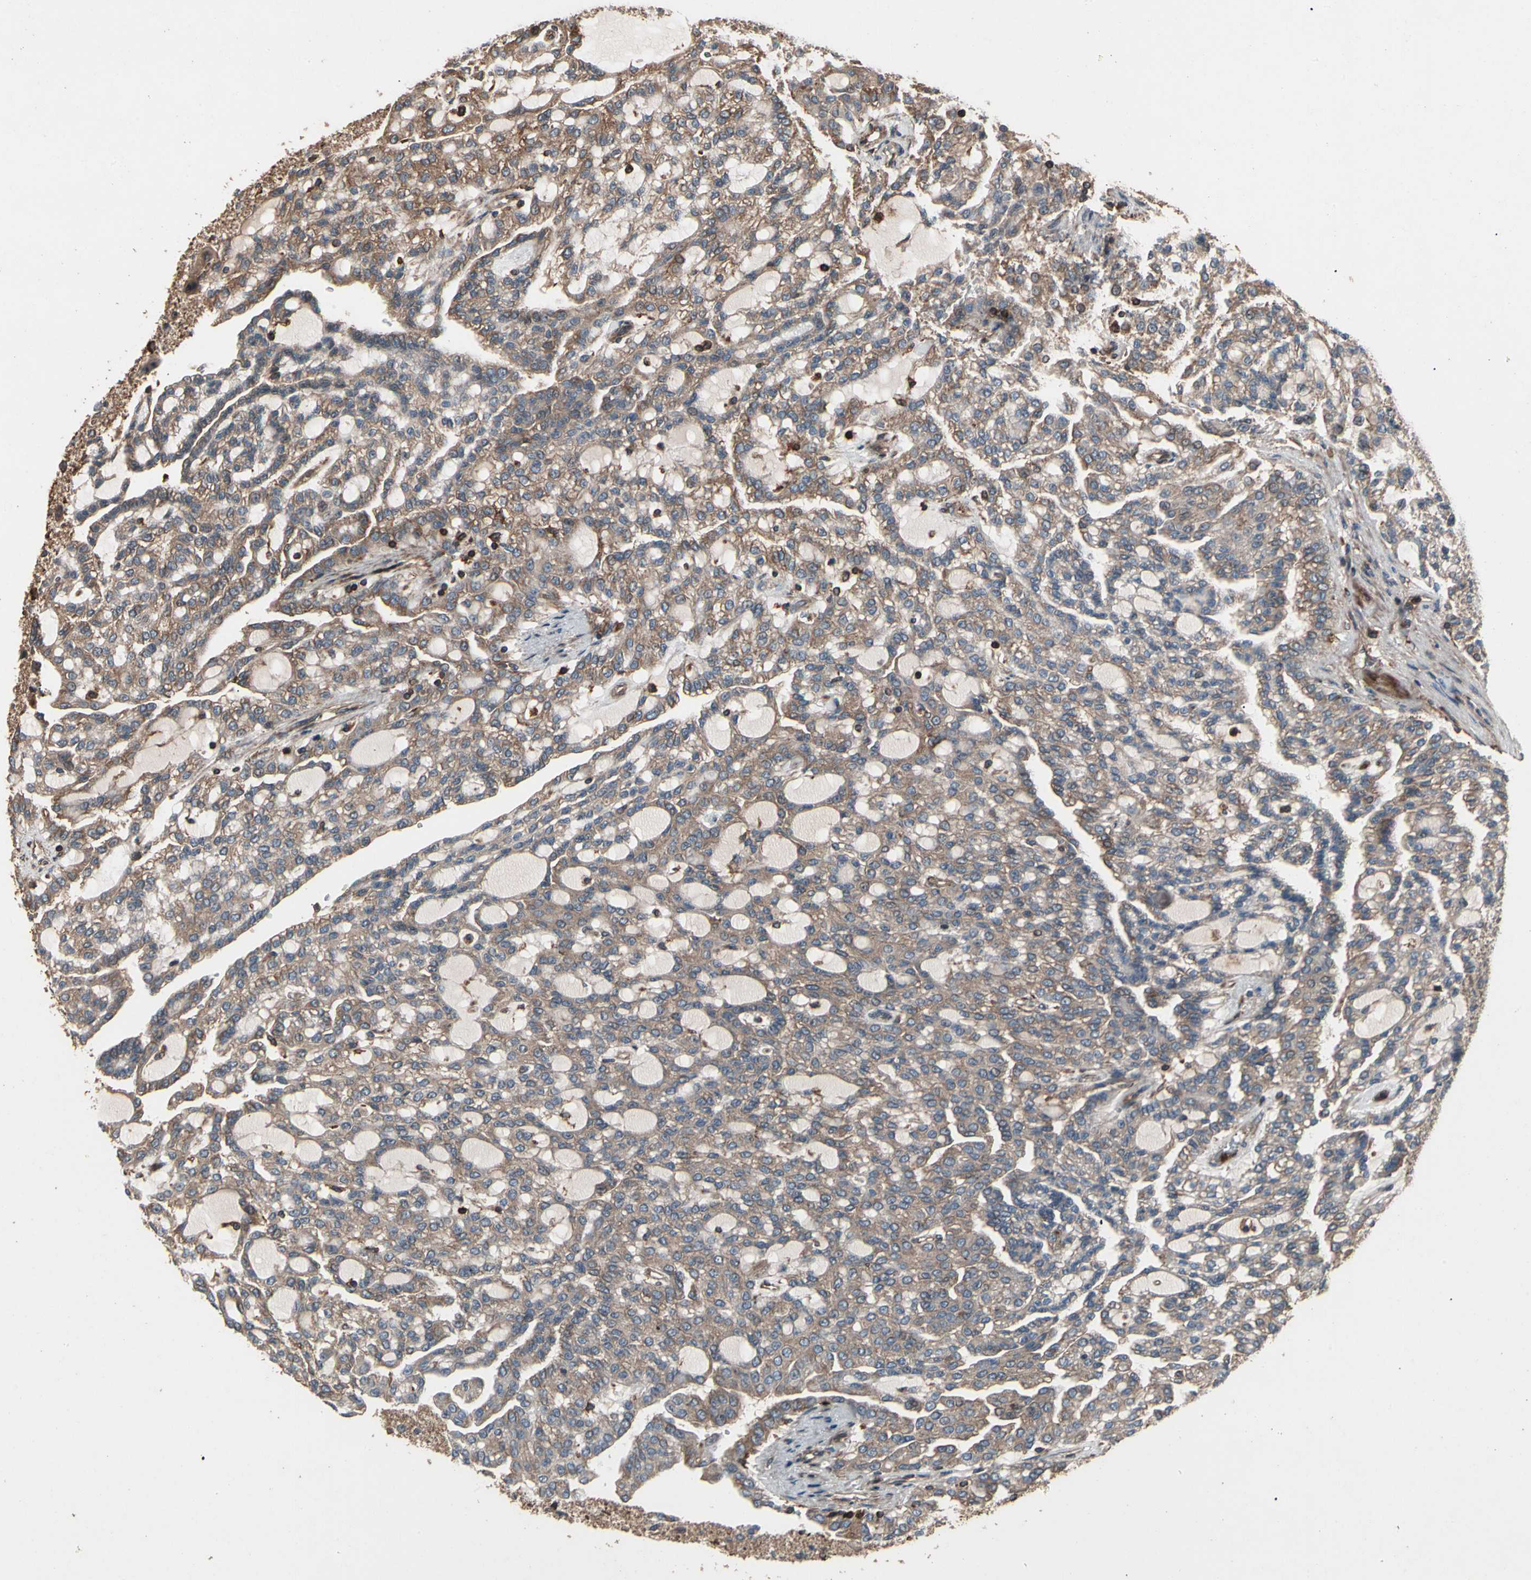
{"staining": {"intensity": "strong", "quantity": ">75%", "location": "cytoplasmic/membranous"}, "tissue": "renal cancer", "cell_type": "Tumor cells", "image_type": "cancer", "snomed": [{"axis": "morphology", "description": "Adenocarcinoma, NOS"}, {"axis": "topography", "description": "Kidney"}], "caption": "A micrograph of renal adenocarcinoma stained for a protein reveals strong cytoplasmic/membranous brown staining in tumor cells.", "gene": "AGBL2", "patient": {"sex": "male", "age": 63}}